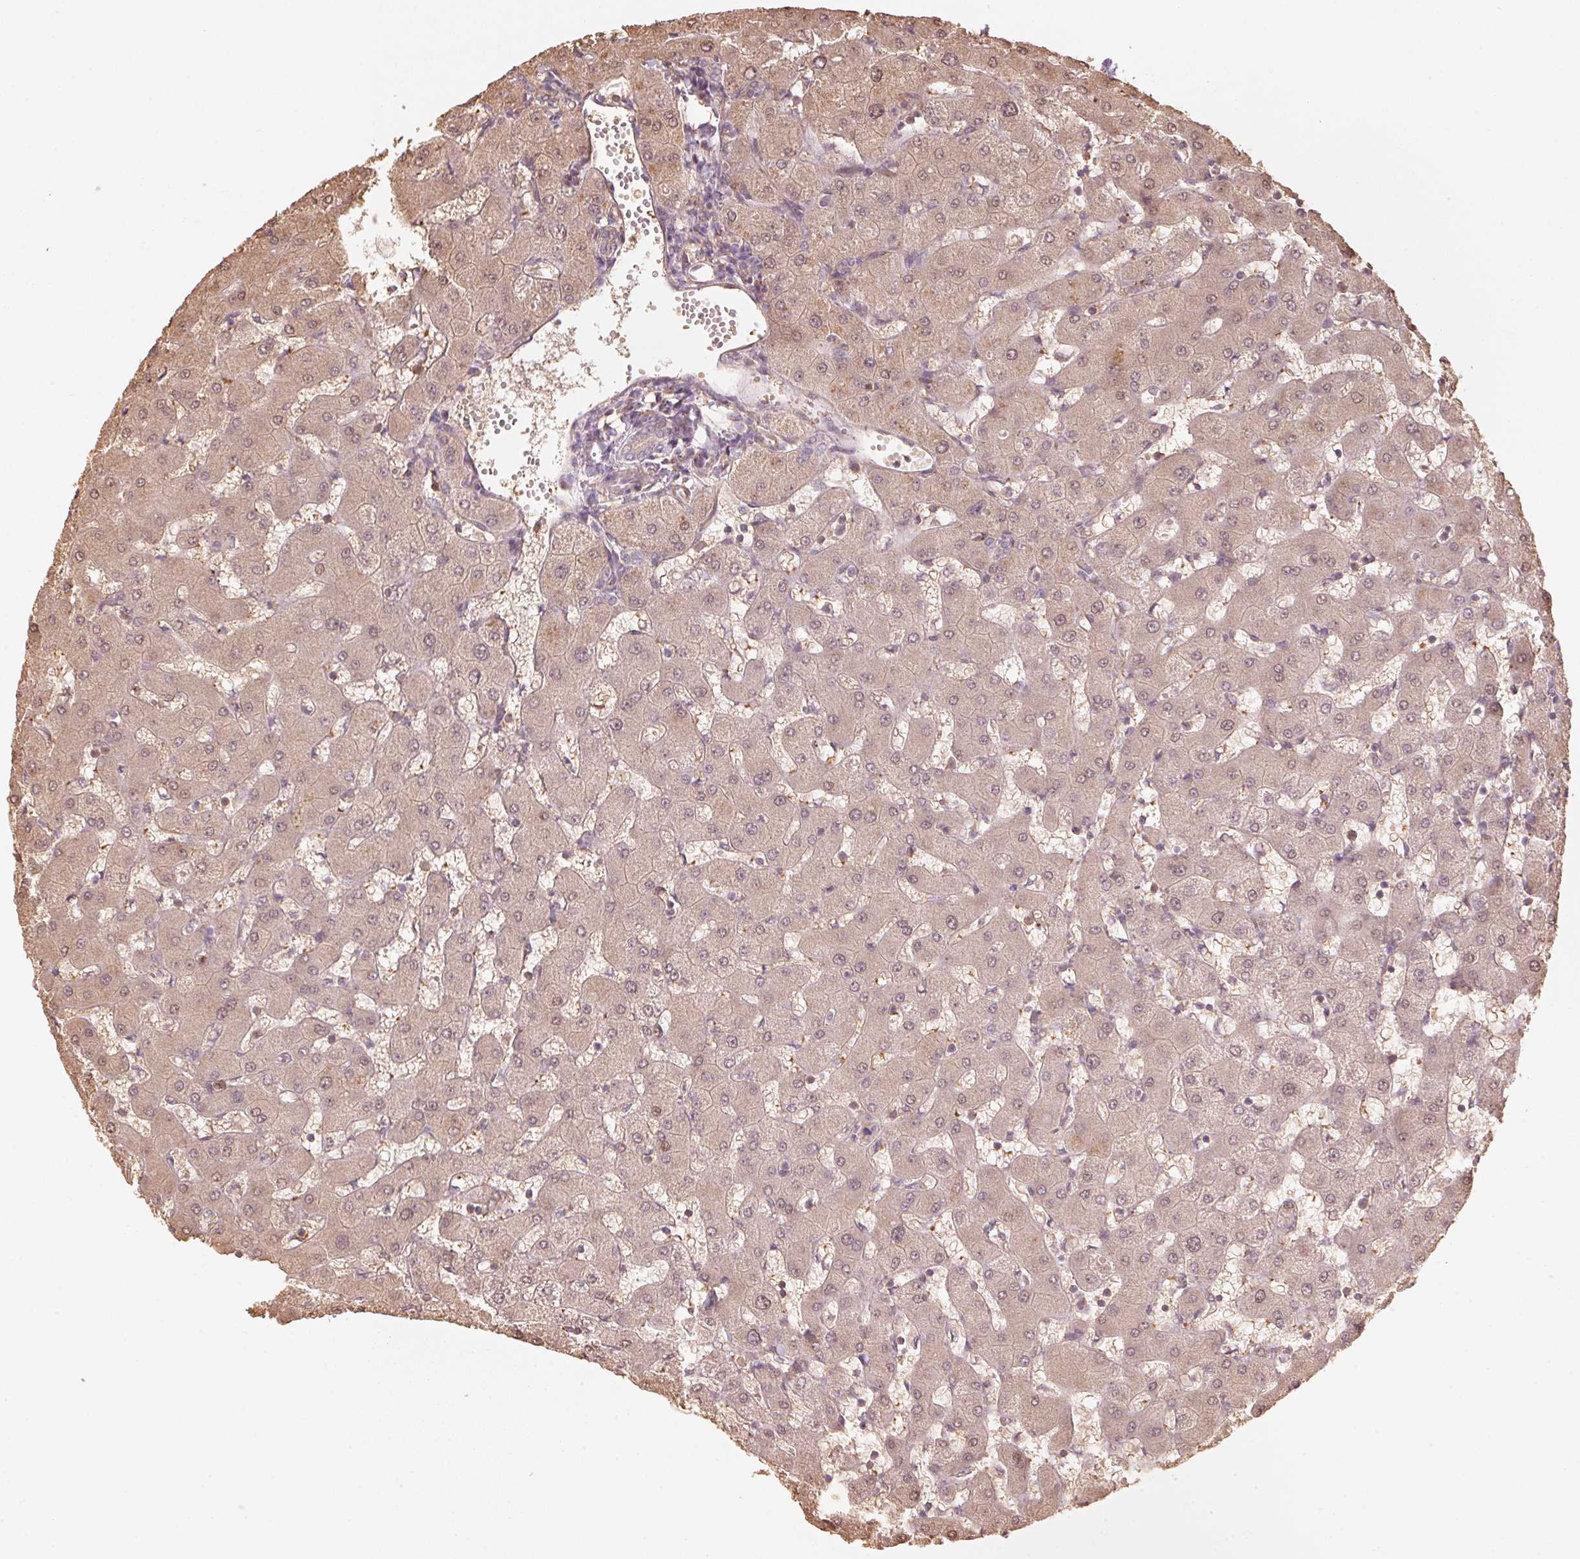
{"staining": {"intensity": "weak", "quantity": "25%-75%", "location": "cytoplasmic/membranous"}, "tissue": "liver", "cell_type": "Cholangiocytes", "image_type": "normal", "snomed": [{"axis": "morphology", "description": "Normal tissue, NOS"}, {"axis": "topography", "description": "Liver"}], "caption": "Cholangiocytes show low levels of weak cytoplasmic/membranous expression in approximately 25%-75% of cells in benign liver. Ihc stains the protein of interest in brown and the nuclei are stained blue.", "gene": "QDPR", "patient": {"sex": "female", "age": 63}}